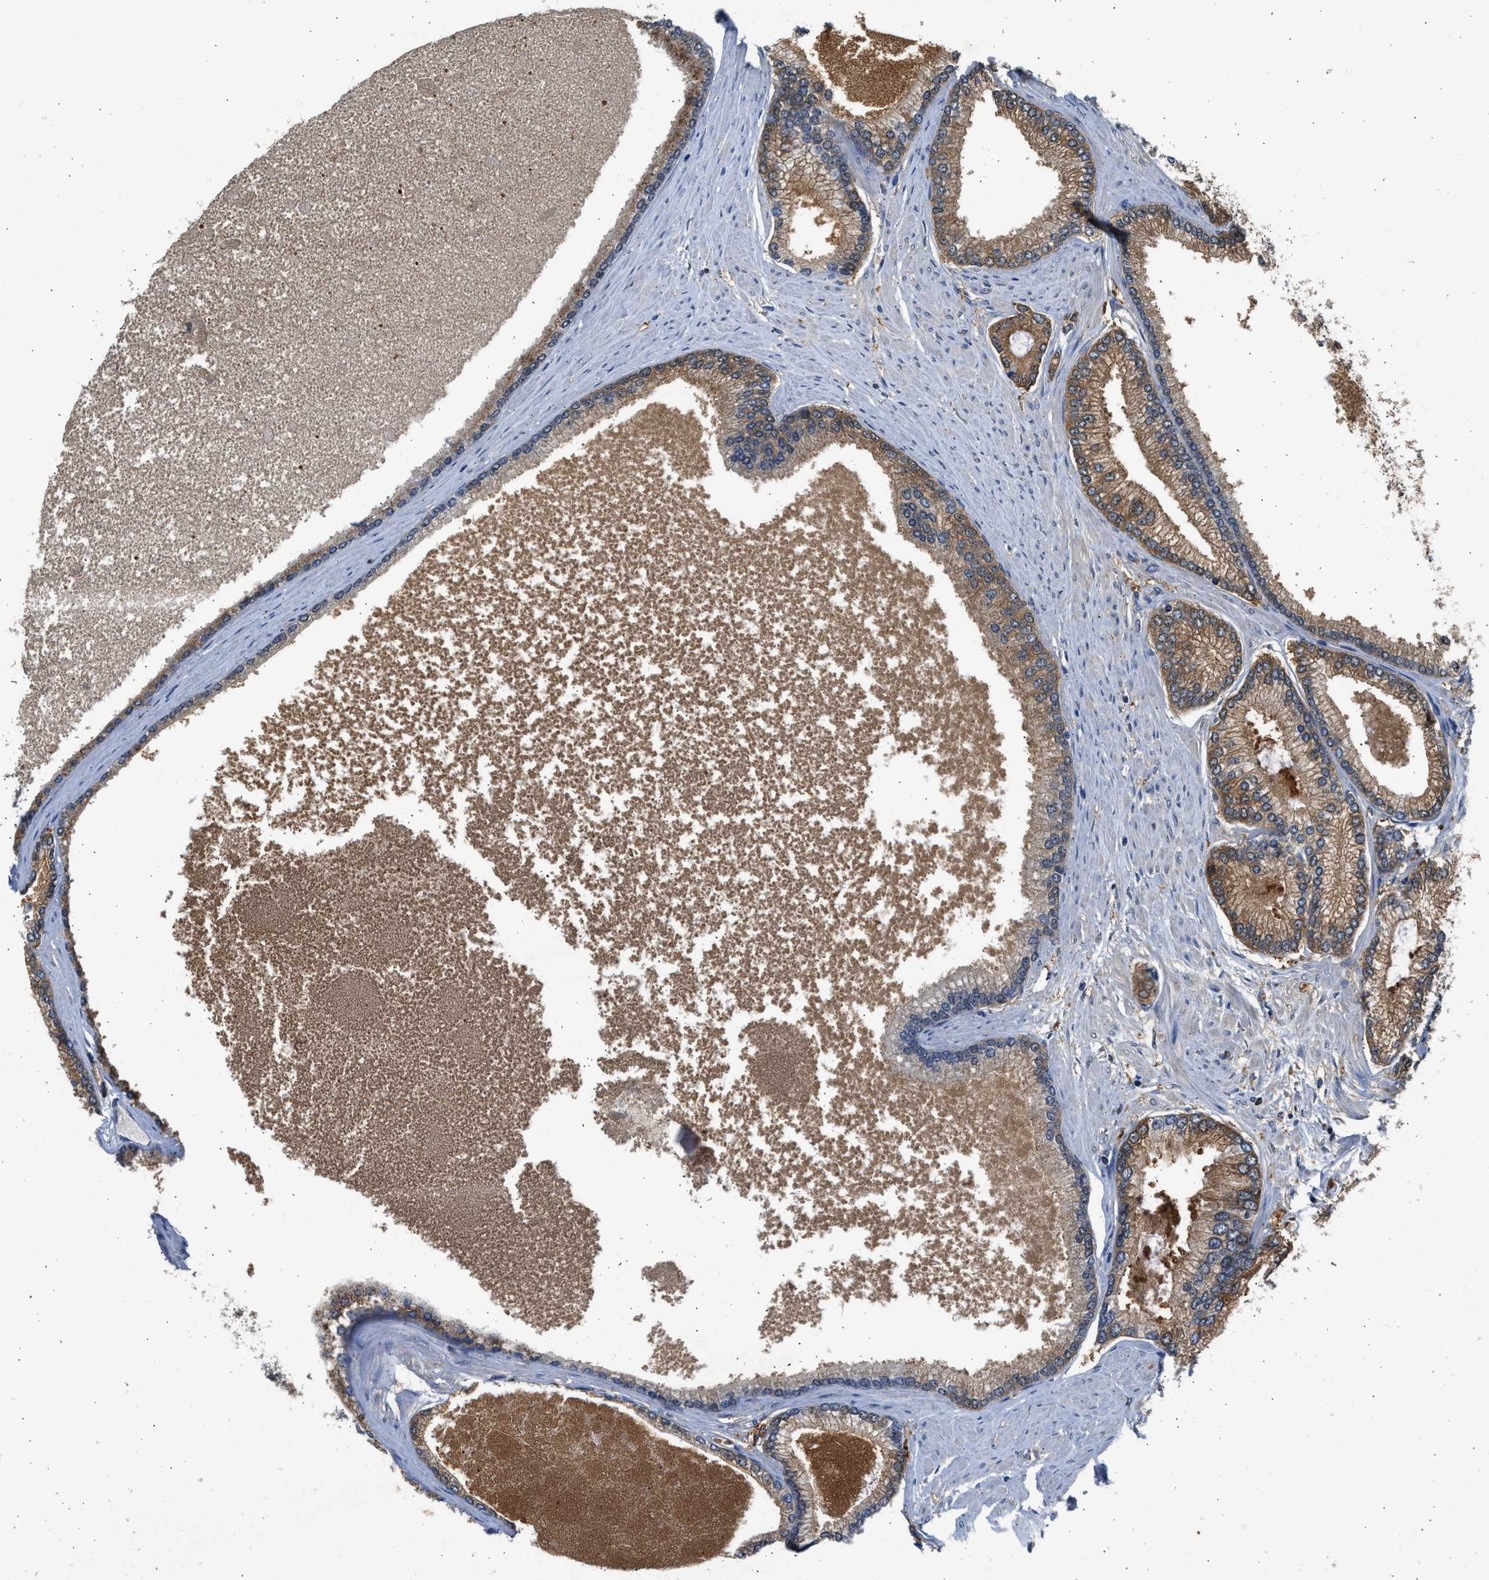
{"staining": {"intensity": "moderate", "quantity": ">75%", "location": "cytoplasmic/membranous"}, "tissue": "prostate cancer", "cell_type": "Tumor cells", "image_type": "cancer", "snomed": [{"axis": "morphology", "description": "Adenocarcinoma, High grade"}, {"axis": "topography", "description": "Prostate"}], "caption": "IHC micrograph of human prostate cancer (high-grade adenocarcinoma) stained for a protein (brown), which demonstrates medium levels of moderate cytoplasmic/membranous expression in about >75% of tumor cells.", "gene": "MAPK7", "patient": {"sex": "male", "age": 61}}